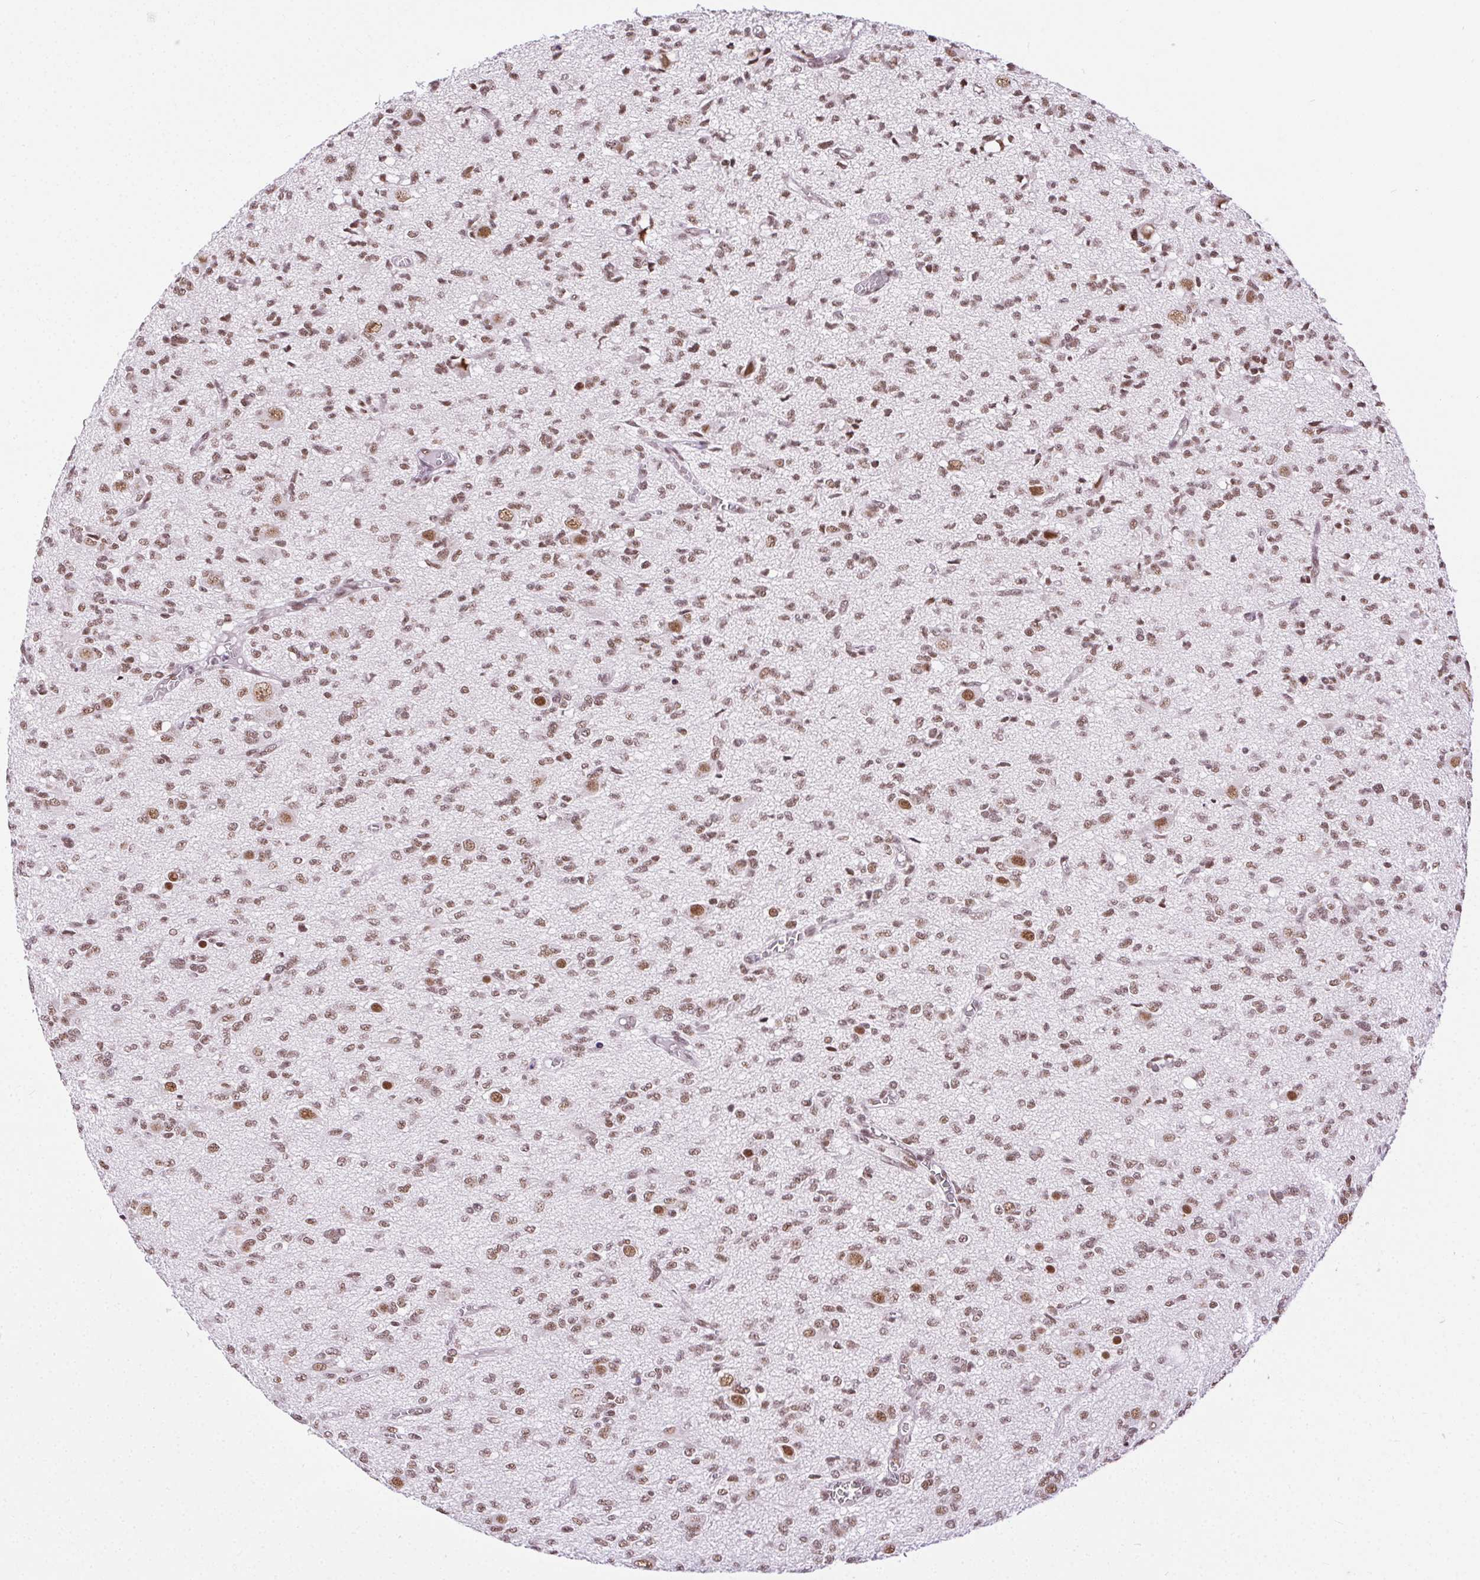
{"staining": {"intensity": "moderate", "quantity": ">75%", "location": "nuclear"}, "tissue": "glioma", "cell_type": "Tumor cells", "image_type": "cancer", "snomed": [{"axis": "morphology", "description": "Glioma, malignant, Low grade"}, {"axis": "topography", "description": "Brain"}], "caption": "IHC of malignant glioma (low-grade) shows medium levels of moderate nuclear positivity in about >75% of tumor cells.", "gene": "TRA2B", "patient": {"sex": "male", "age": 64}}